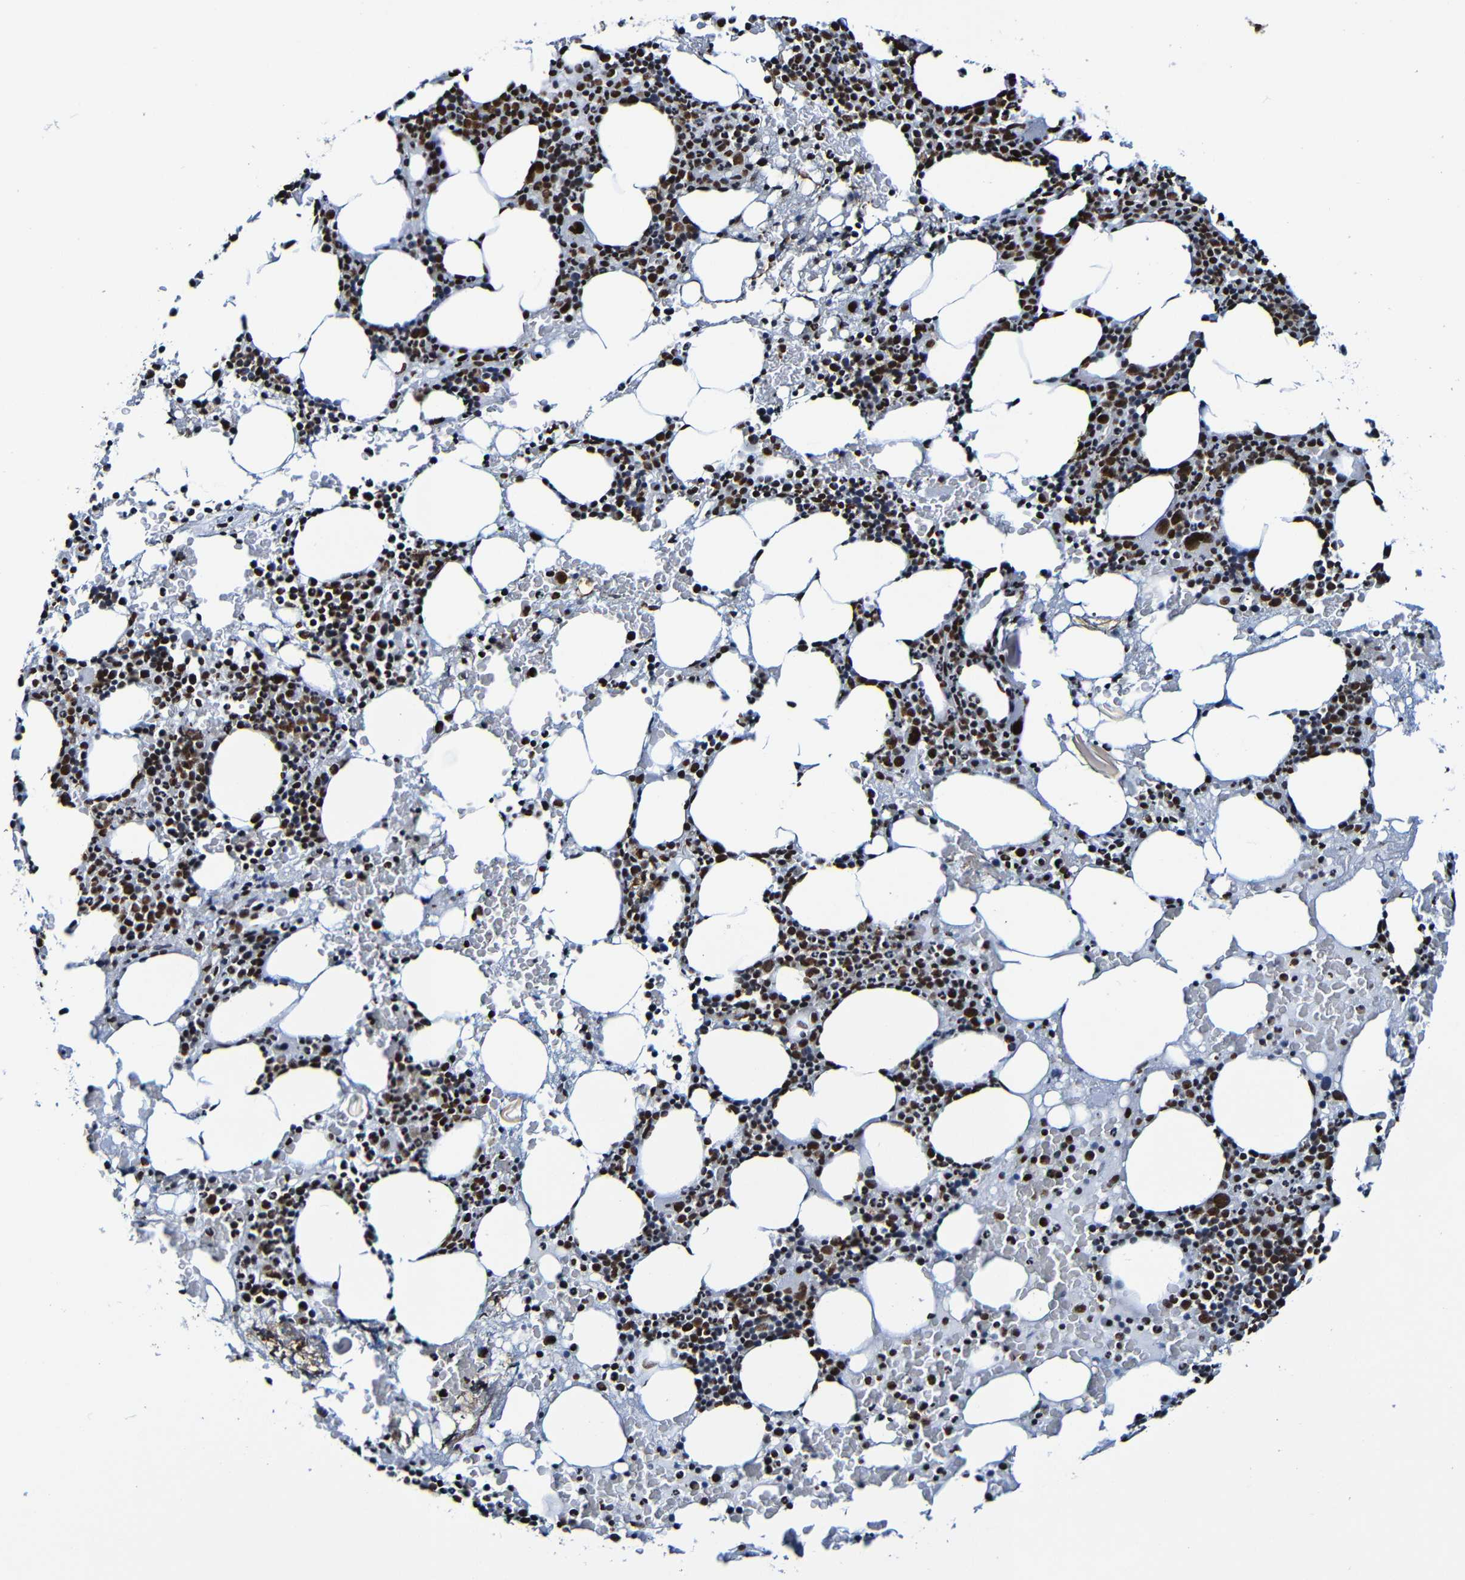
{"staining": {"intensity": "strong", "quantity": ">75%", "location": "nuclear"}, "tissue": "bone marrow", "cell_type": "Hematopoietic cells", "image_type": "normal", "snomed": [{"axis": "morphology", "description": "Normal tissue, NOS"}, {"axis": "morphology", "description": "Inflammation, NOS"}, {"axis": "topography", "description": "Bone marrow"}], "caption": "The immunohistochemical stain highlights strong nuclear staining in hematopoietic cells of normal bone marrow. Nuclei are stained in blue.", "gene": "SRSF3", "patient": {"sex": "female", "age": 84}}